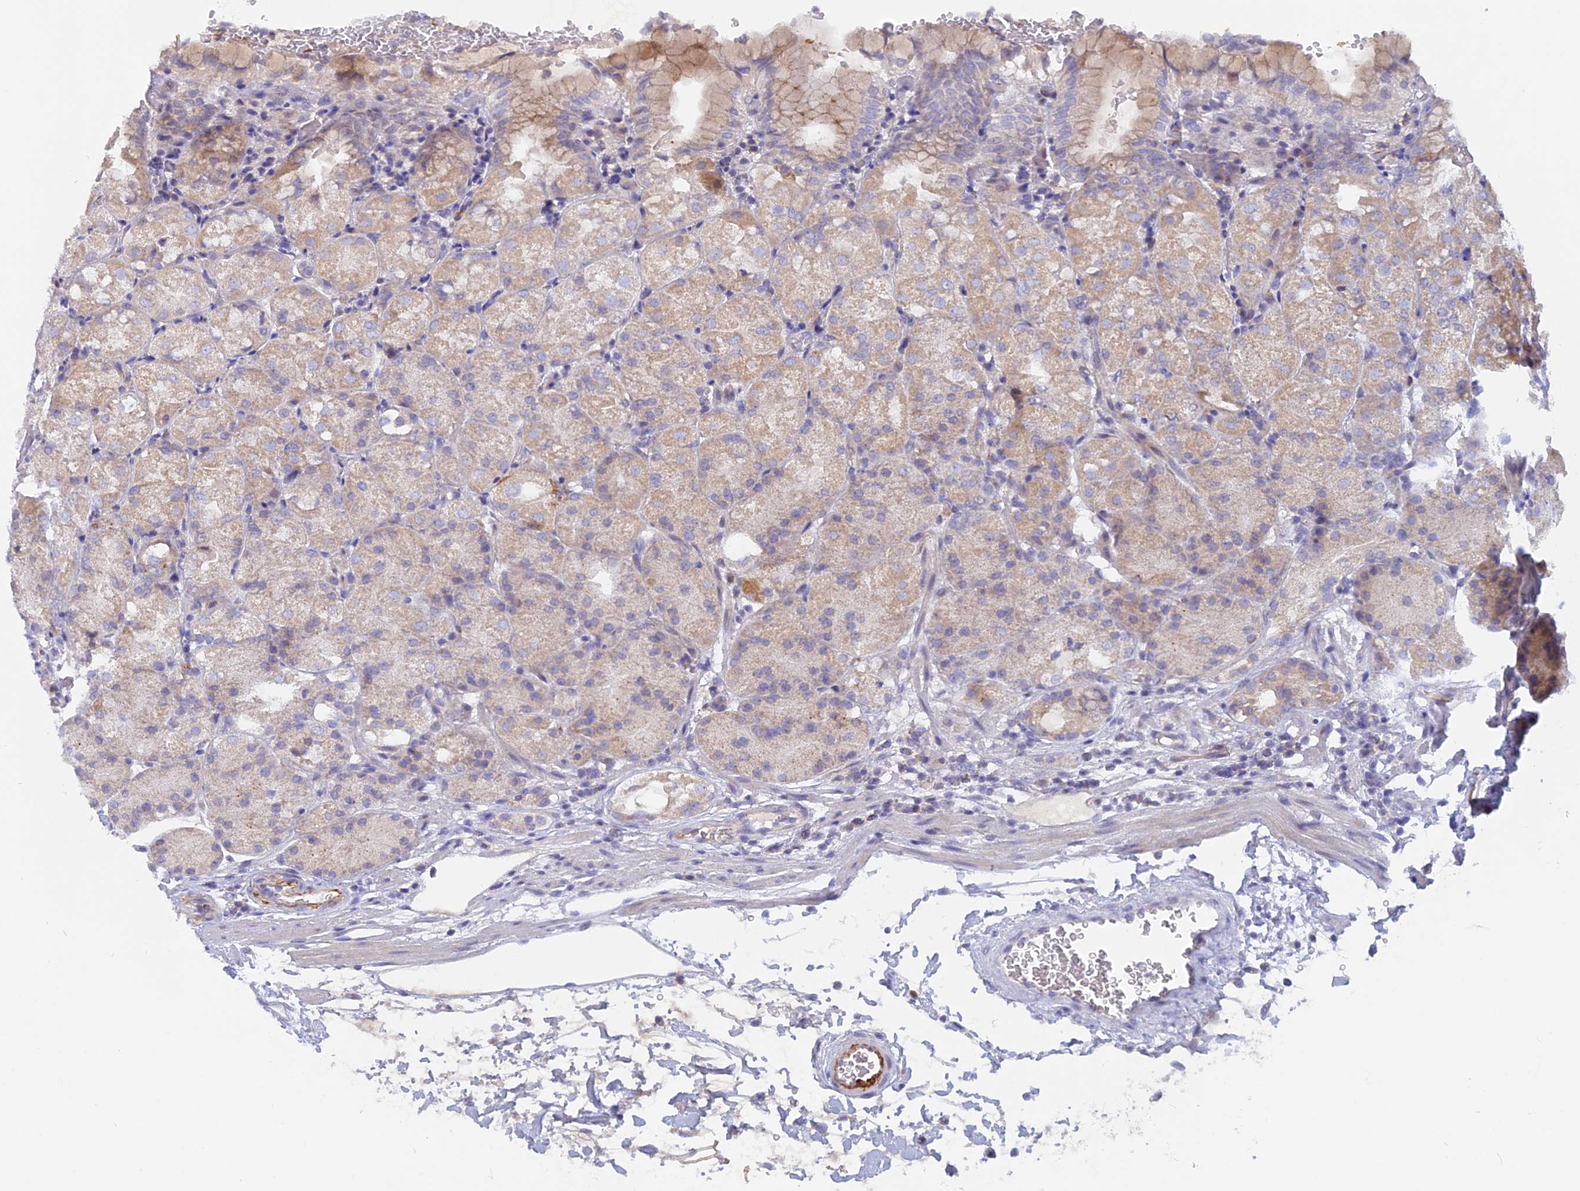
{"staining": {"intensity": "weak", "quantity": "25%-75%", "location": "cytoplasmic/membranous"}, "tissue": "stomach", "cell_type": "Glandular cells", "image_type": "normal", "snomed": [{"axis": "morphology", "description": "Normal tissue, NOS"}, {"axis": "topography", "description": "Stomach, upper"}, {"axis": "topography", "description": "Stomach, lower"}], "caption": "Brown immunohistochemical staining in normal human stomach demonstrates weak cytoplasmic/membranous expression in about 25%-75% of glandular cells. The protein of interest is shown in brown color, while the nuclei are stained blue.", "gene": "CACNA1B", "patient": {"sex": "male", "age": 62}}